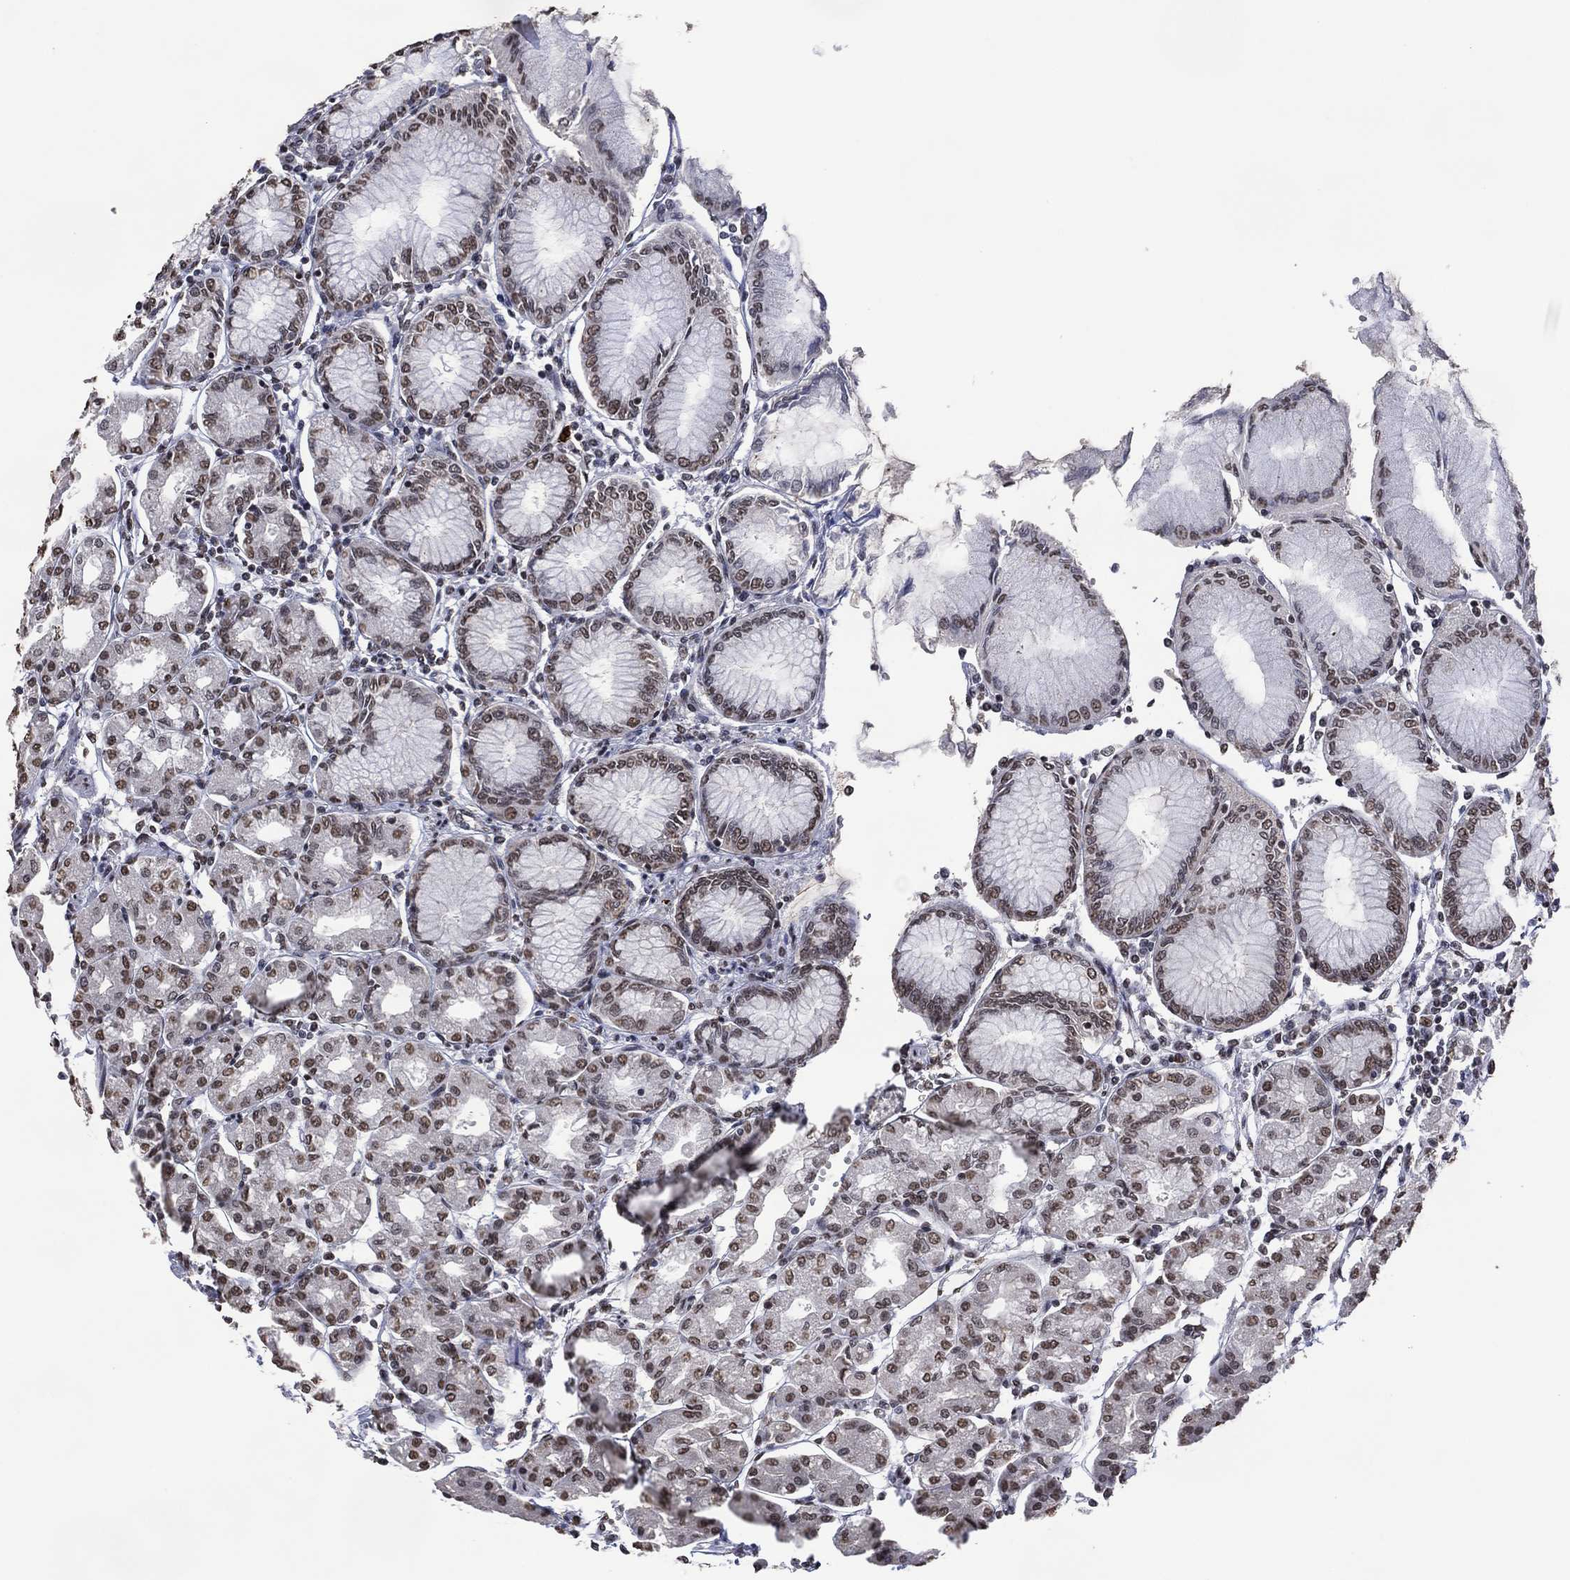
{"staining": {"intensity": "moderate", "quantity": ">75%", "location": "nuclear"}, "tissue": "stomach", "cell_type": "Glandular cells", "image_type": "normal", "snomed": [{"axis": "morphology", "description": "Normal tissue, NOS"}, {"axis": "topography", "description": "Skeletal muscle"}, {"axis": "topography", "description": "Stomach"}], "caption": "Immunohistochemistry (DAB) staining of normal human stomach displays moderate nuclear protein expression in about >75% of glandular cells.", "gene": "EHMT1", "patient": {"sex": "female", "age": 57}}